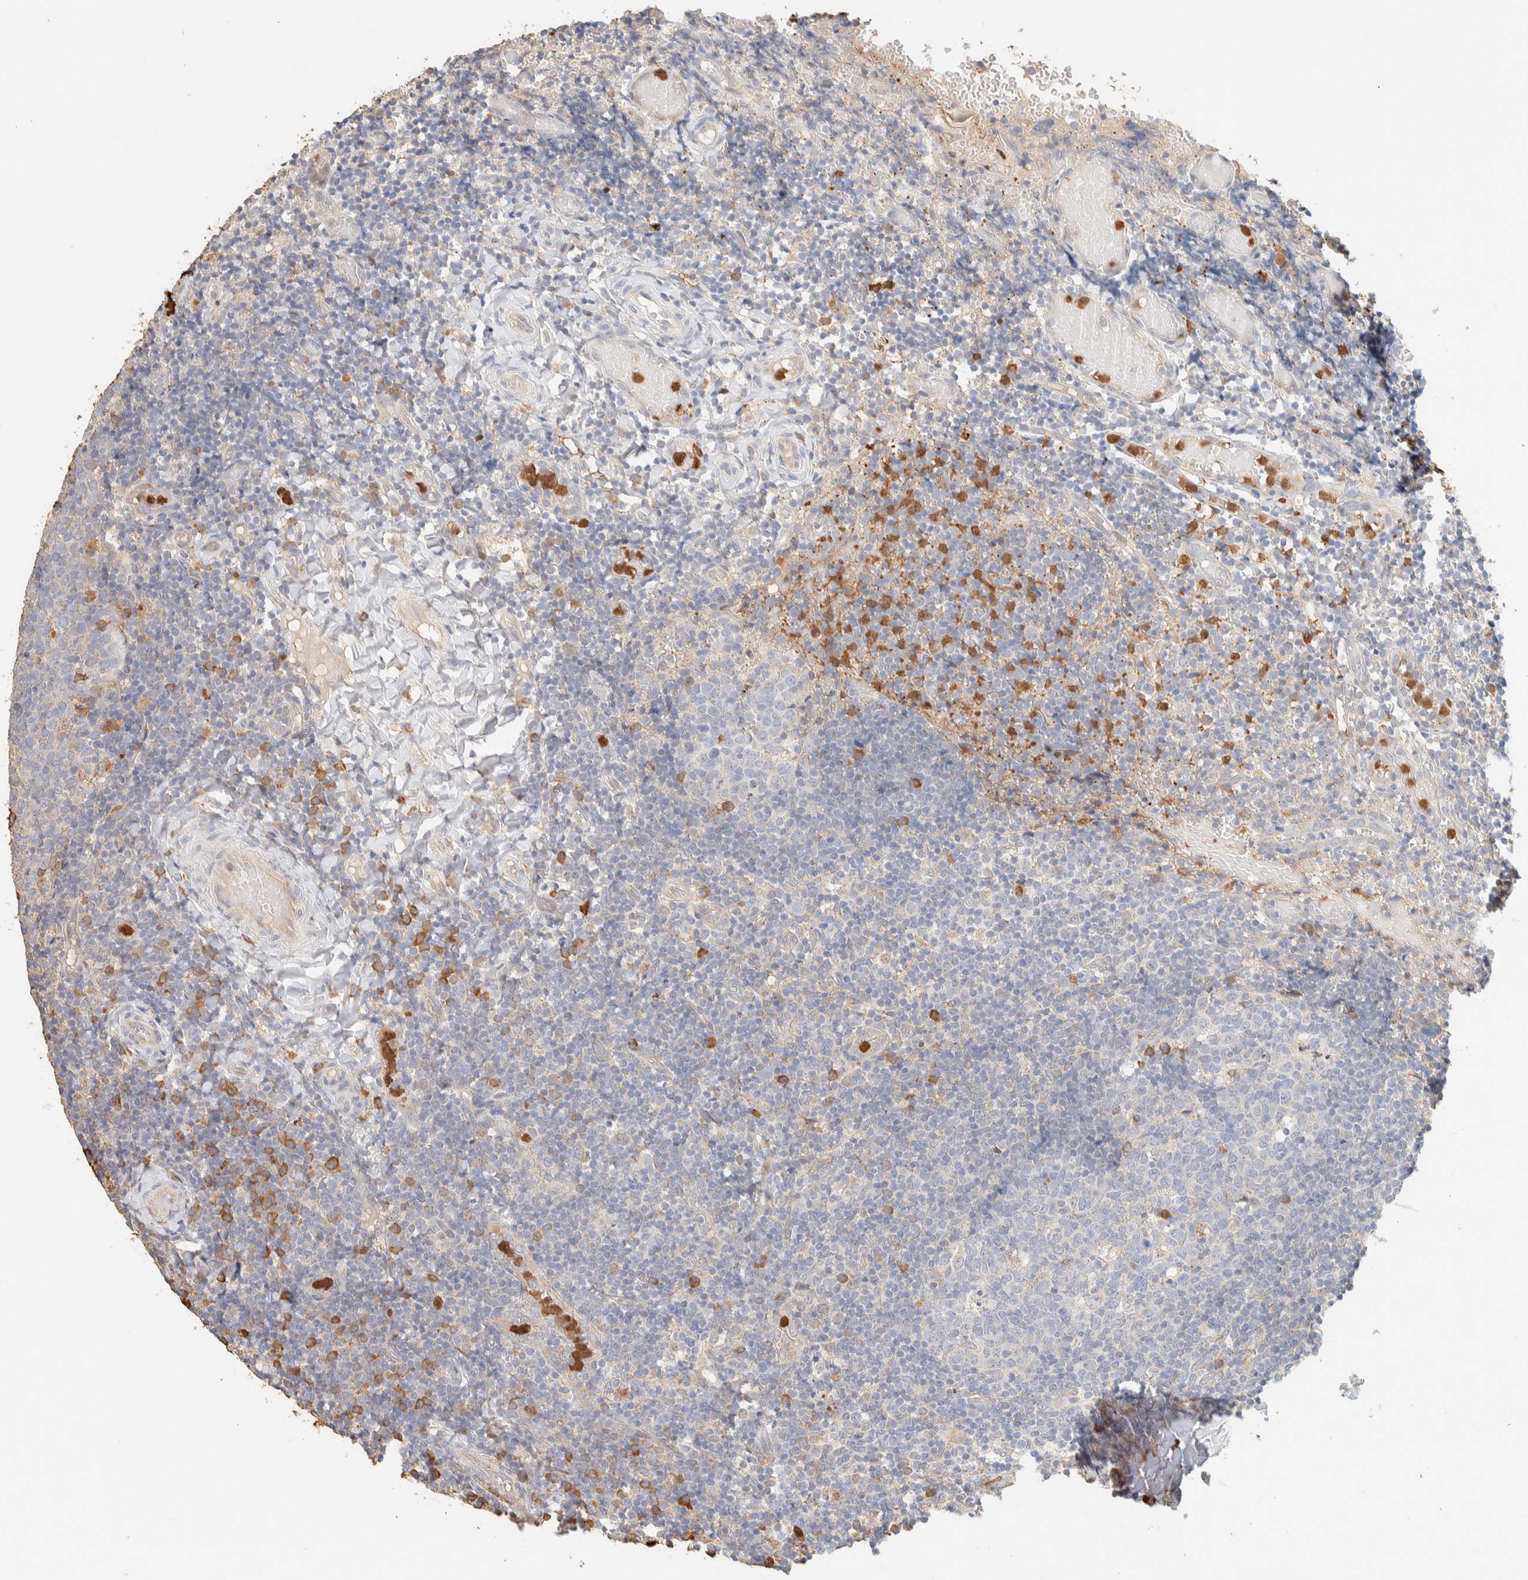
{"staining": {"intensity": "moderate", "quantity": "<25%", "location": "cytoplasmic/membranous"}, "tissue": "tonsil", "cell_type": "Germinal center cells", "image_type": "normal", "snomed": [{"axis": "morphology", "description": "Normal tissue, NOS"}, {"axis": "topography", "description": "Tonsil"}], "caption": "A brown stain labels moderate cytoplasmic/membranous staining of a protein in germinal center cells of unremarkable tonsil. (brown staining indicates protein expression, while blue staining denotes nuclei).", "gene": "TTC3", "patient": {"sex": "female", "age": 19}}